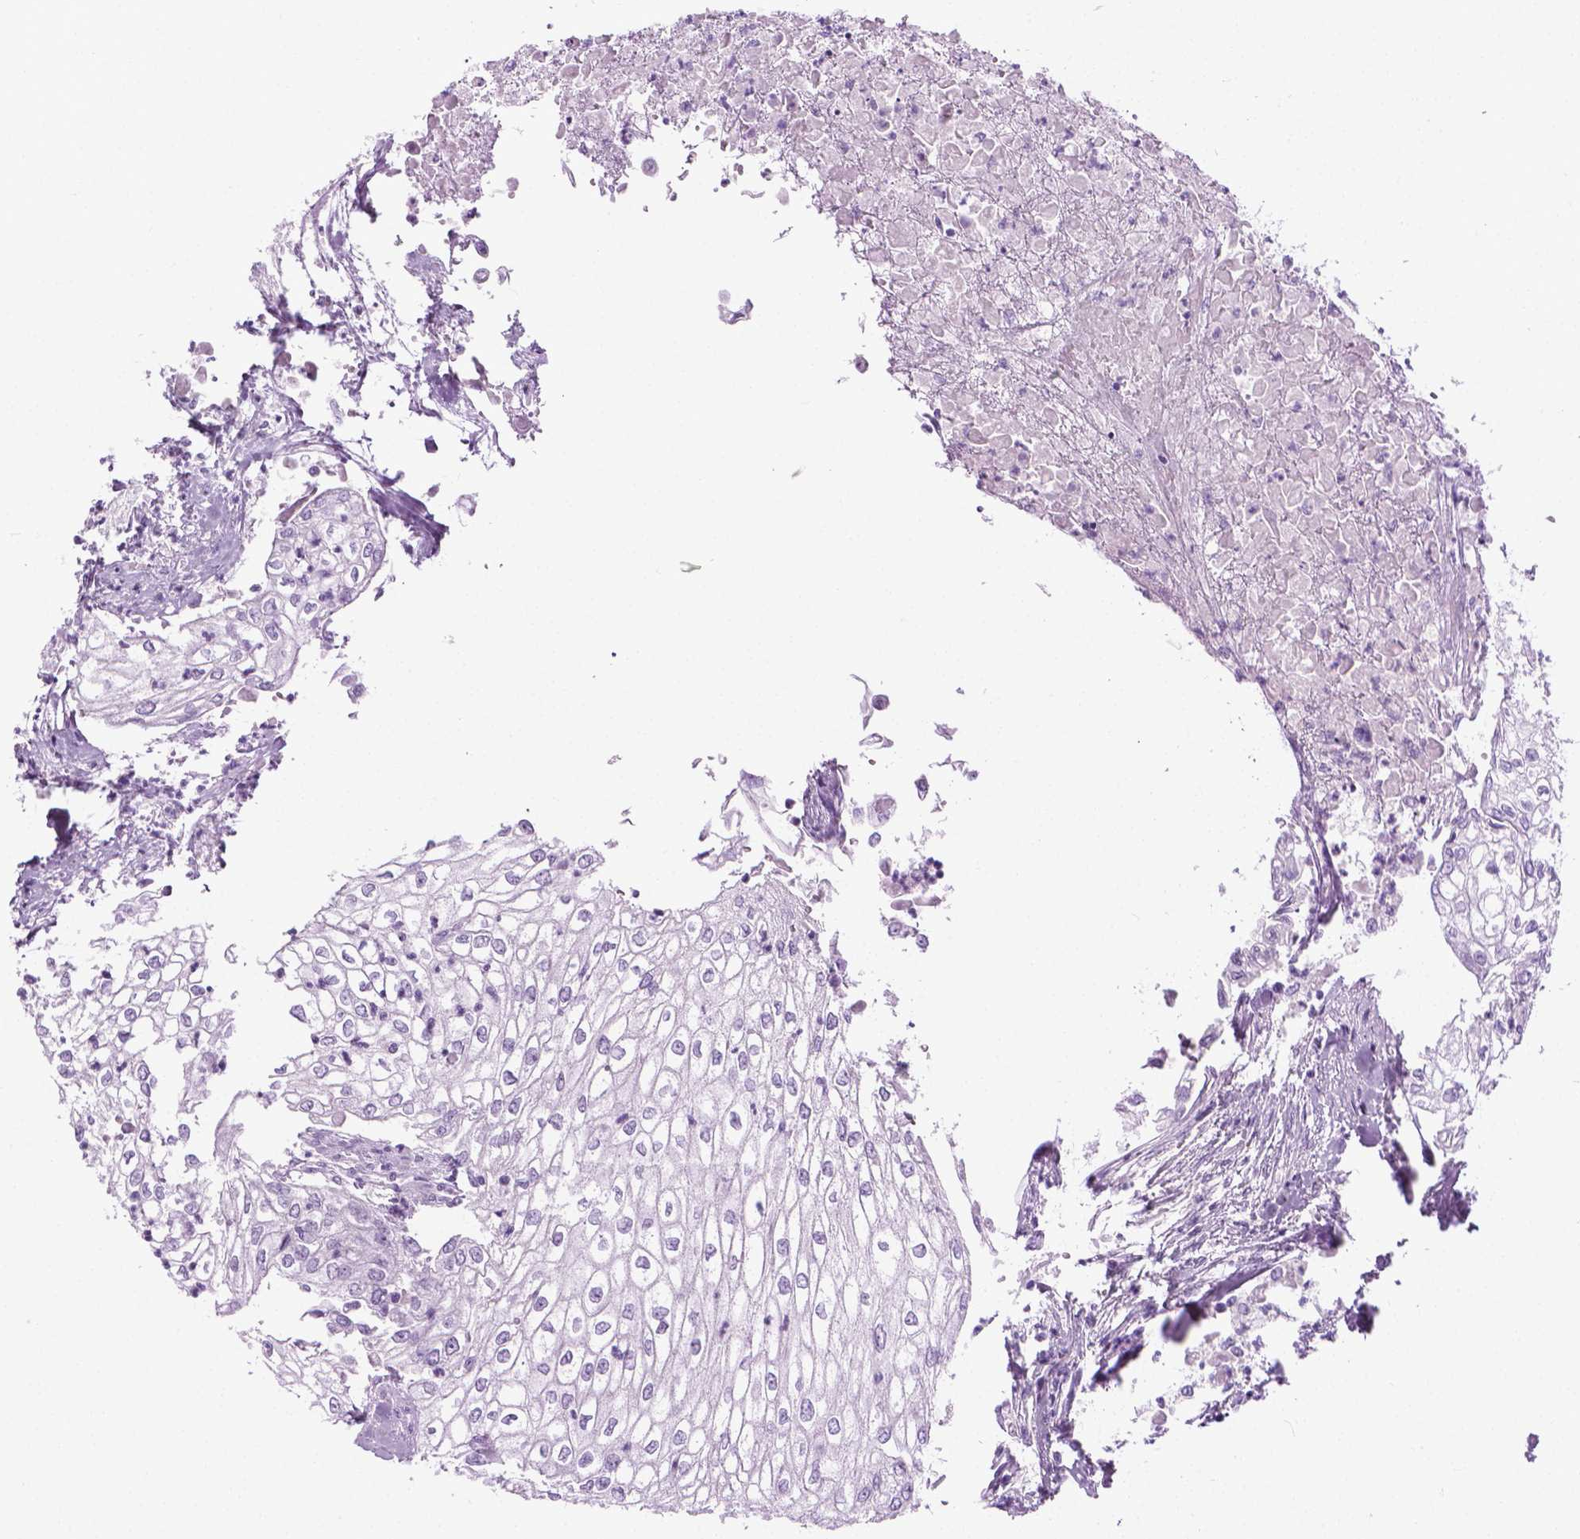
{"staining": {"intensity": "negative", "quantity": "none", "location": "none"}, "tissue": "urothelial cancer", "cell_type": "Tumor cells", "image_type": "cancer", "snomed": [{"axis": "morphology", "description": "Urothelial carcinoma, High grade"}, {"axis": "topography", "description": "Urinary bladder"}], "caption": "A high-resolution micrograph shows IHC staining of urothelial cancer, which exhibits no significant staining in tumor cells. Brightfield microscopy of immunohistochemistry (IHC) stained with DAB (3,3'-diaminobenzidine) (brown) and hematoxylin (blue), captured at high magnification.", "gene": "DNAI7", "patient": {"sex": "male", "age": 62}}